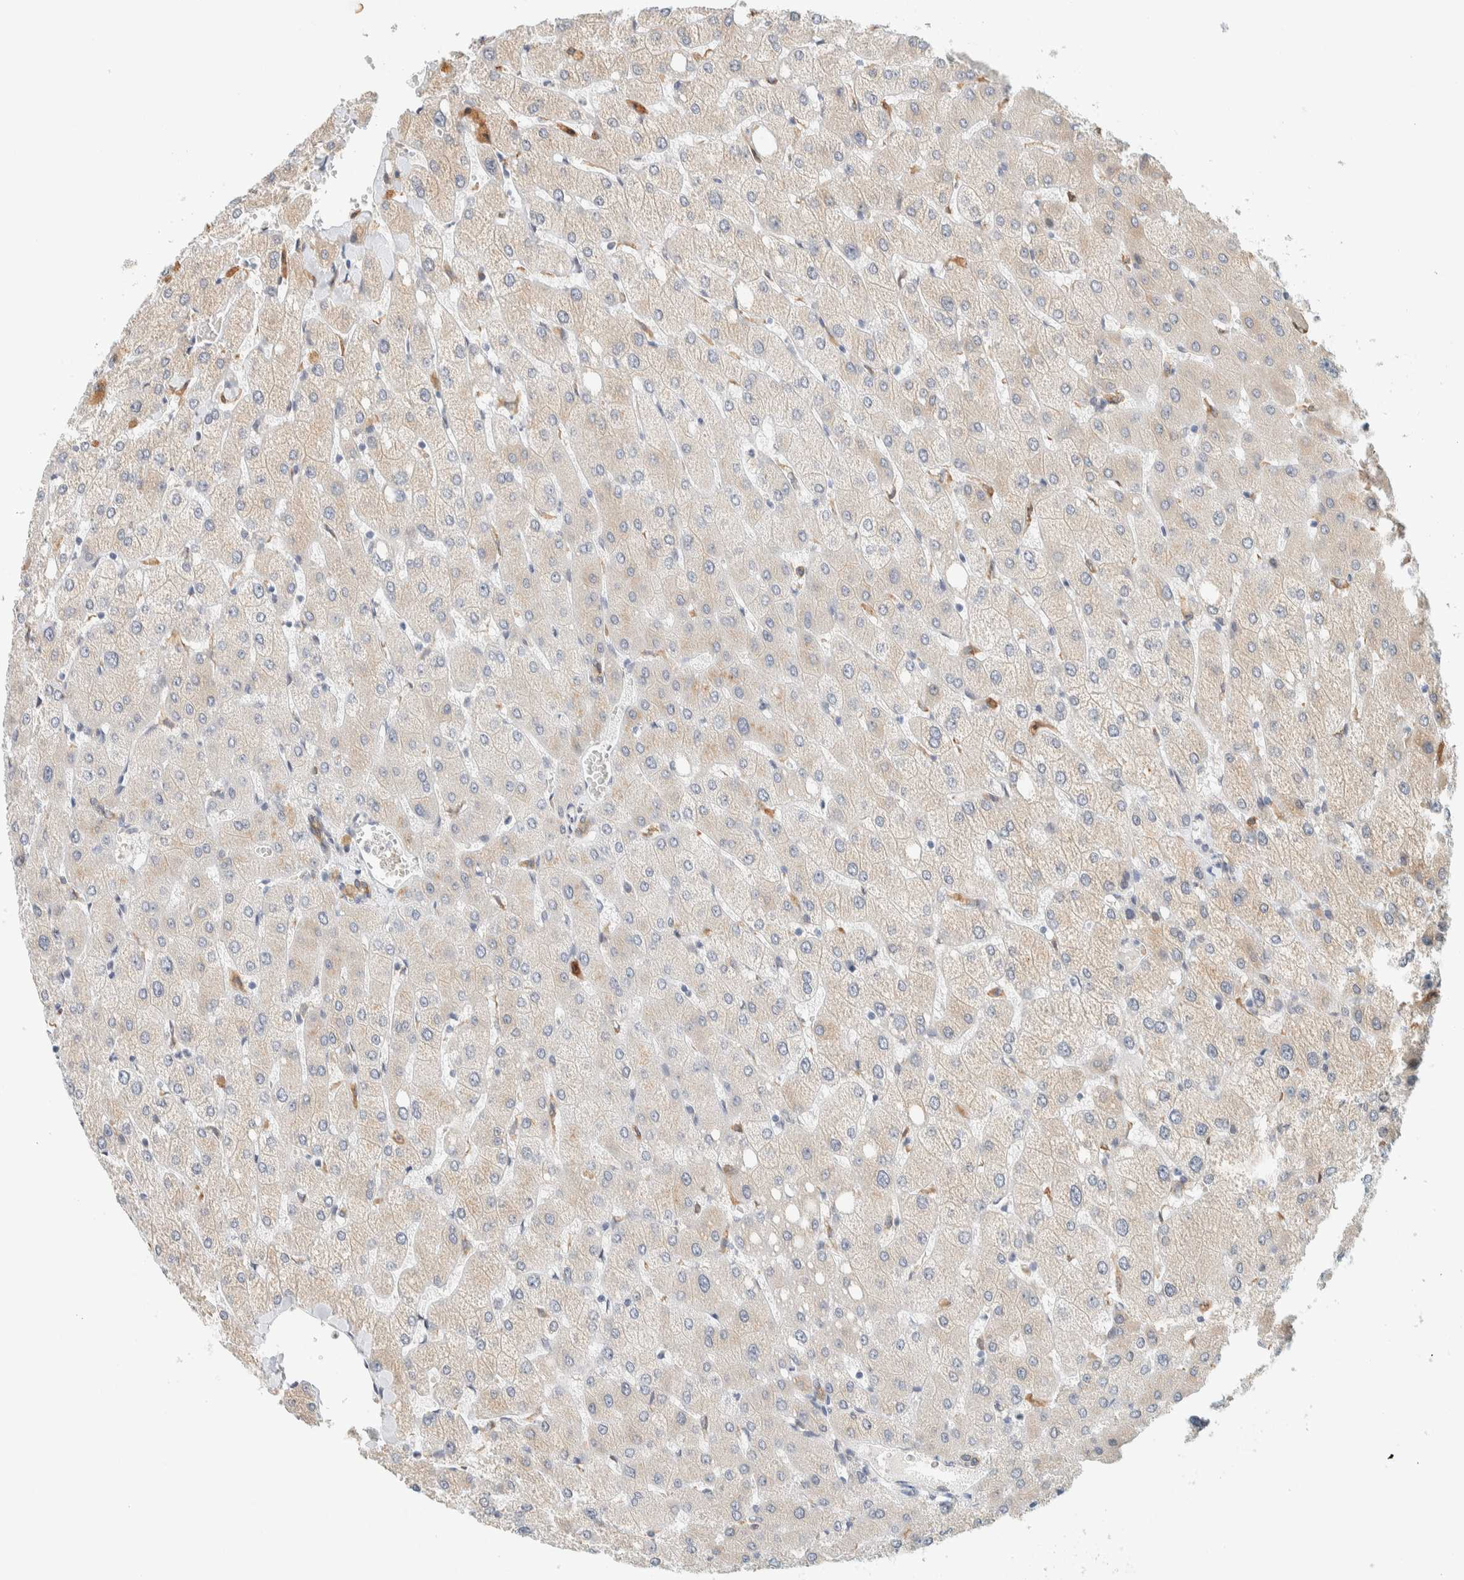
{"staining": {"intensity": "moderate", "quantity": "25%-75%", "location": "cytoplasmic/membranous"}, "tissue": "liver", "cell_type": "Cholangiocytes", "image_type": "normal", "snomed": [{"axis": "morphology", "description": "Normal tissue, NOS"}, {"axis": "topography", "description": "Liver"}], "caption": "Protein expression analysis of benign liver exhibits moderate cytoplasmic/membranous expression in about 25%-75% of cholangiocytes.", "gene": "SUMF2", "patient": {"sex": "female", "age": 54}}